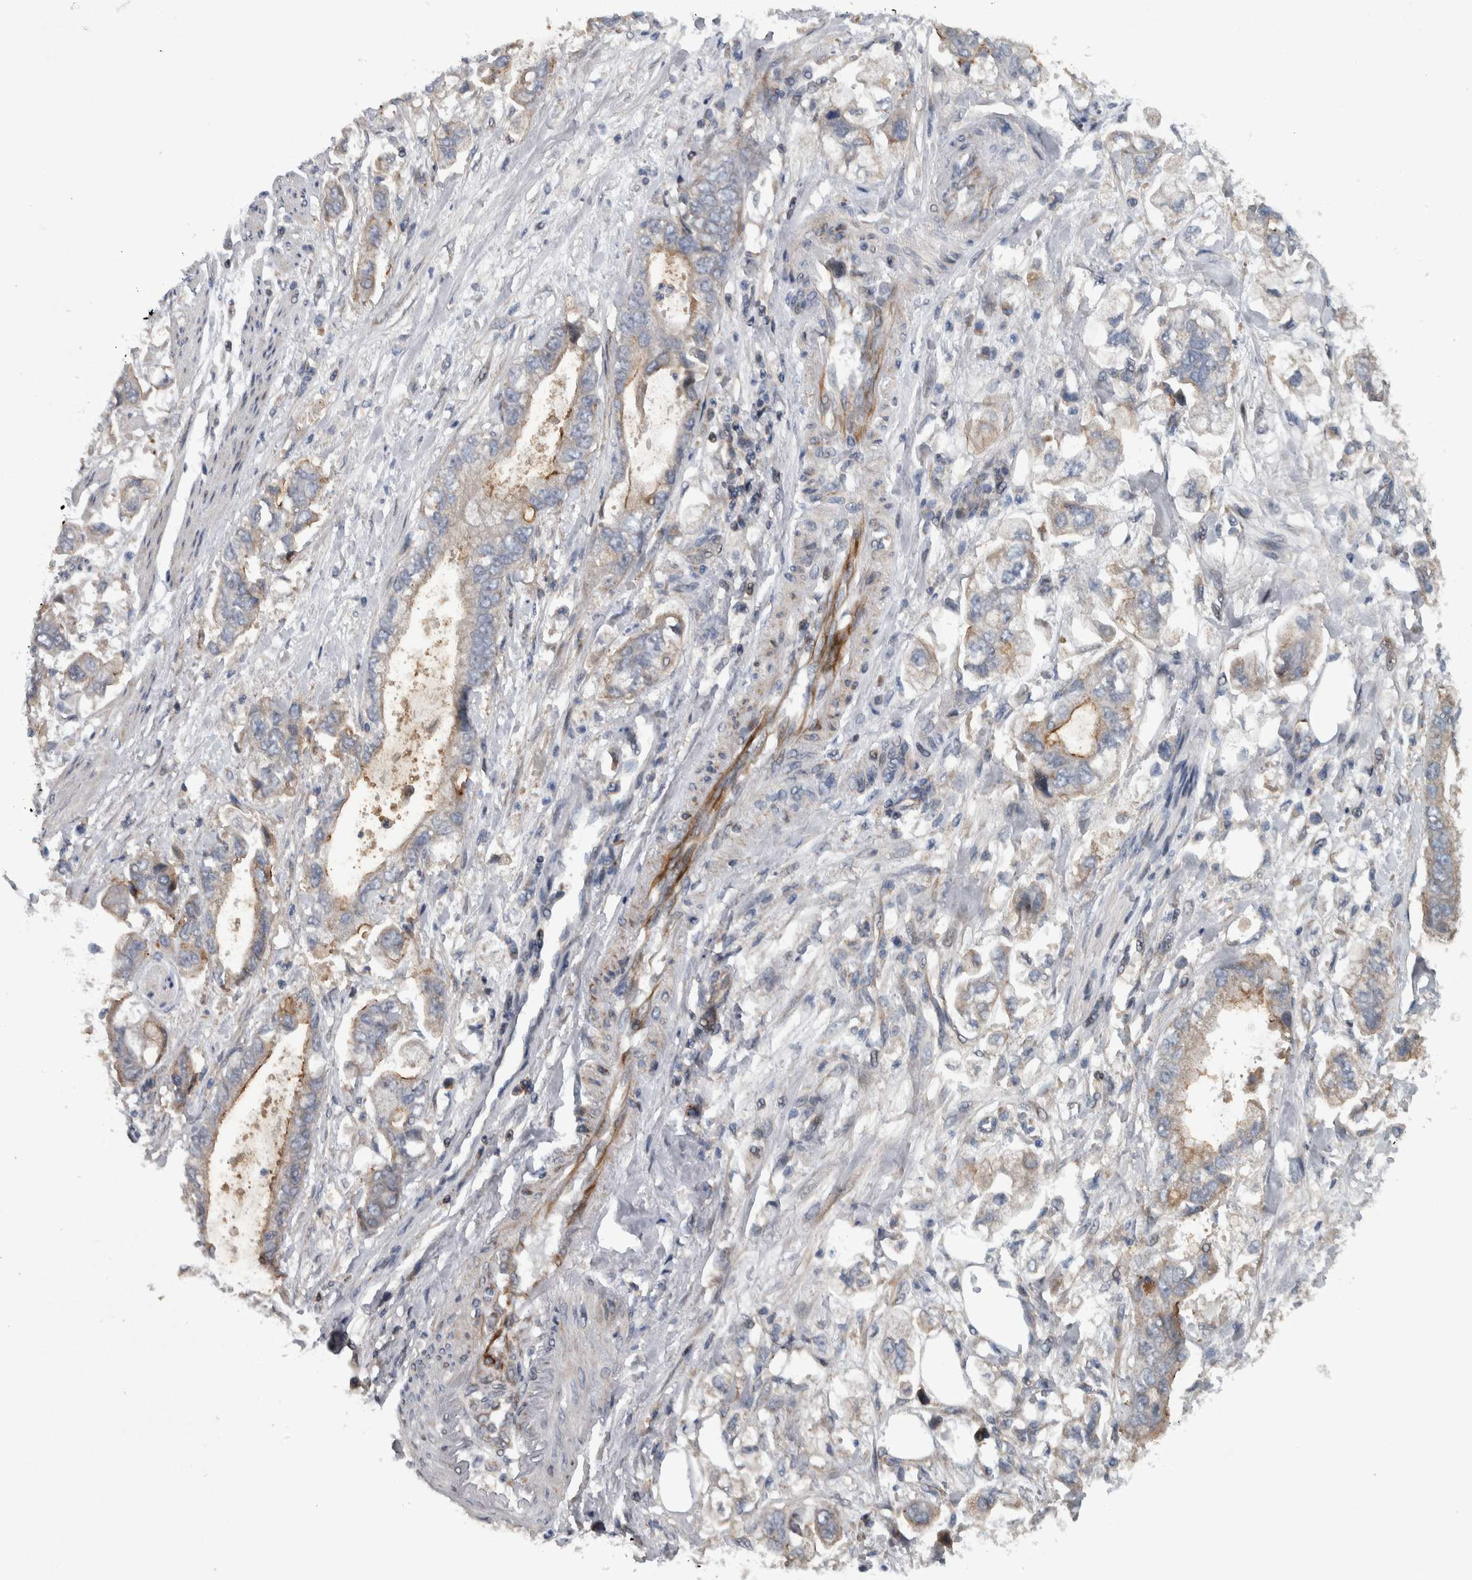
{"staining": {"intensity": "weak", "quantity": "25%-75%", "location": "cytoplasmic/membranous"}, "tissue": "stomach cancer", "cell_type": "Tumor cells", "image_type": "cancer", "snomed": [{"axis": "morphology", "description": "Normal tissue, NOS"}, {"axis": "morphology", "description": "Adenocarcinoma, NOS"}, {"axis": "topography", "description": "Stomach"}], "caption": "Tumor cells demonstrate low levels of weak cytoplasmic/membranous staining in about 25%-75% of cells in stomach cancer (adenocarcinoma). Nuclei are stained in blue.", "gene": "BAIAP2L1", "patient": {"sex": "male", "age": 62}}